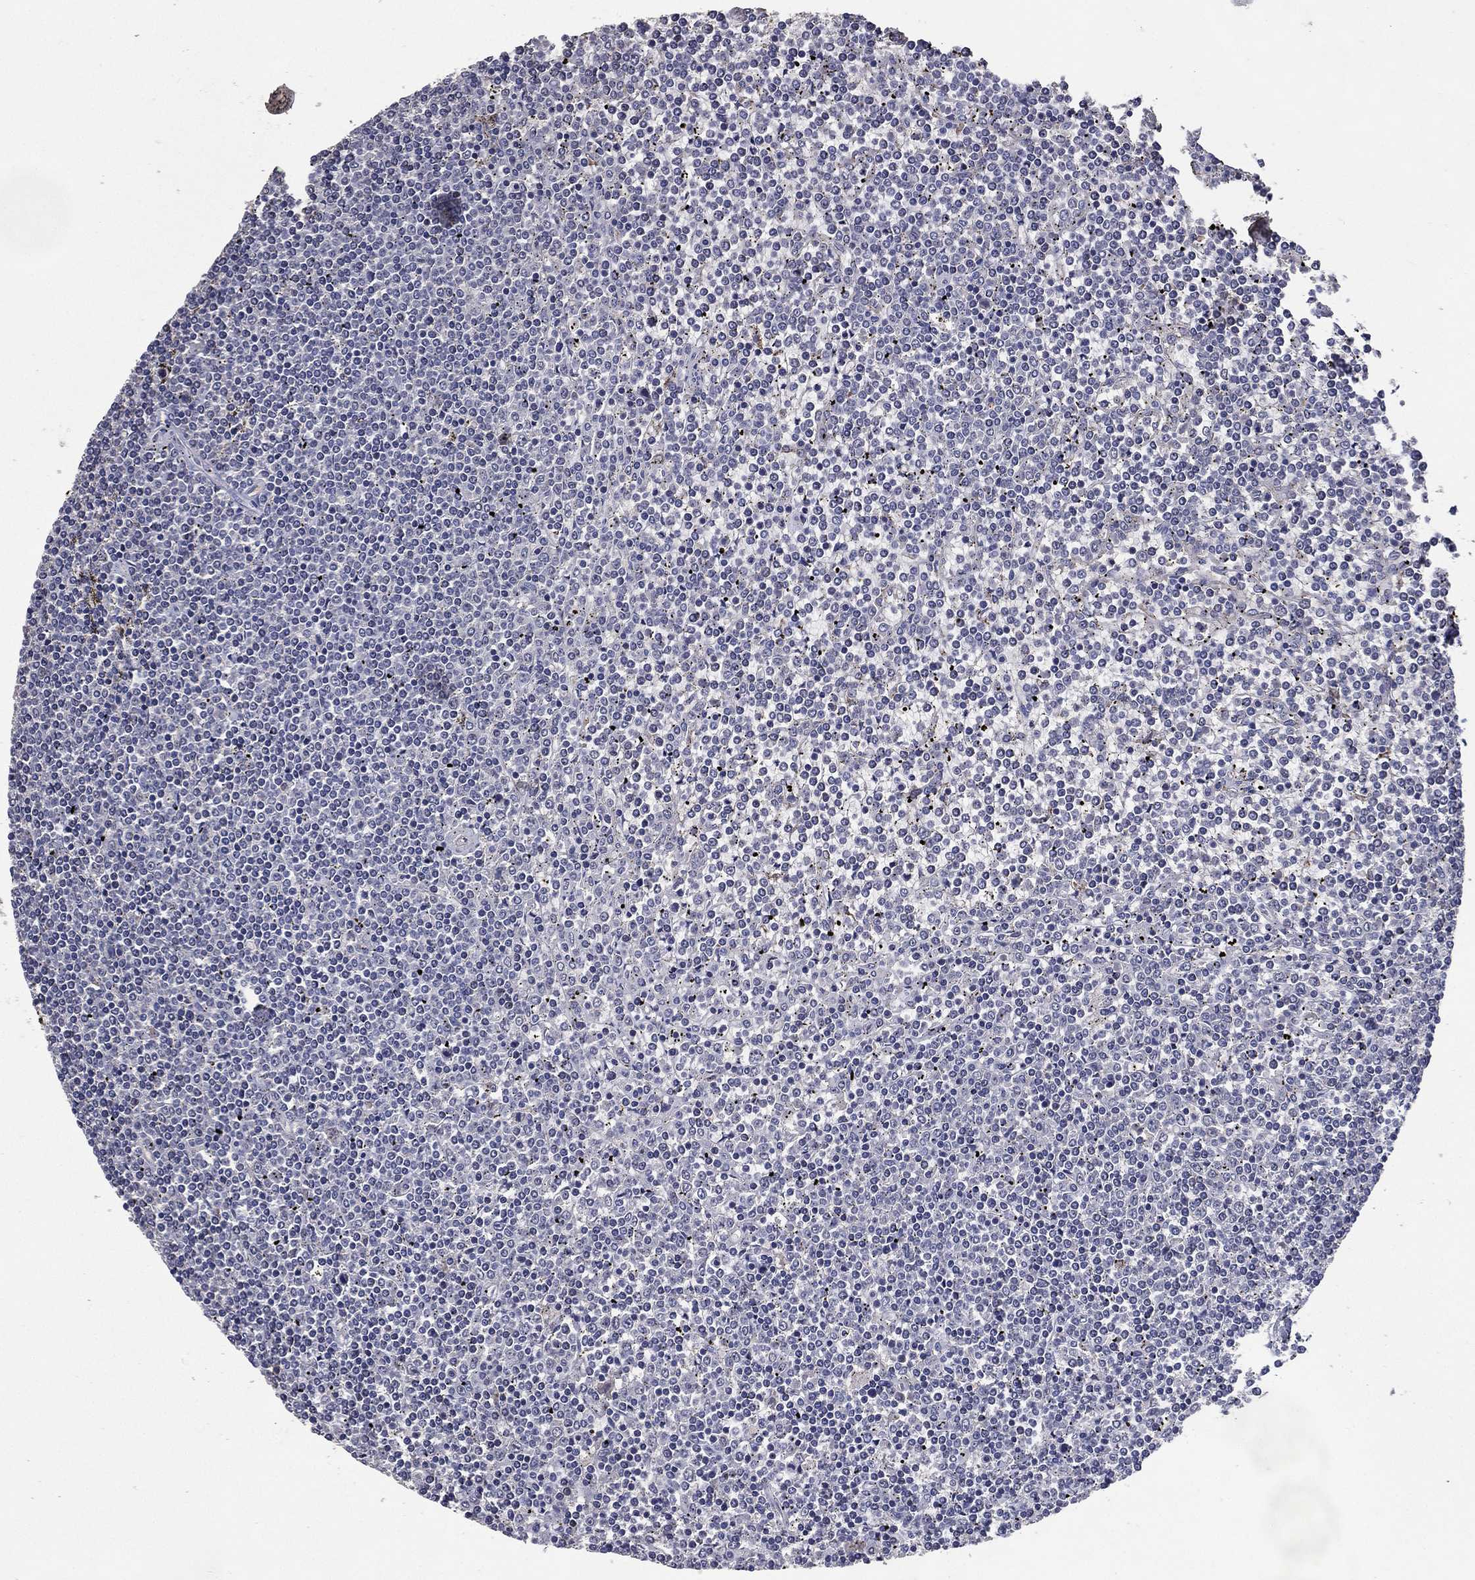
{"staining": {"intensity": "negative", "quantity": "none", "location": "none"}, "tissue": "lymphoma", "cell_type": "Tumor cells", "image_type": "cancer", "snomed": [{"axis": "morphology", "description": "Malignant lymphoma, non-Hodgkin's type, Low grade"}, {"axis": "topography", "description": "Spleen"}], "caption": "DAB (3,3'-diaminobenzidine) immunohistochemical staining of malignant lymphoma, non-Hodgkin's type (low-grade) reveals no significant positivity in tumor cells.", "gene": "EFNA1", "patient": {"sex": "female", "age": 19}}